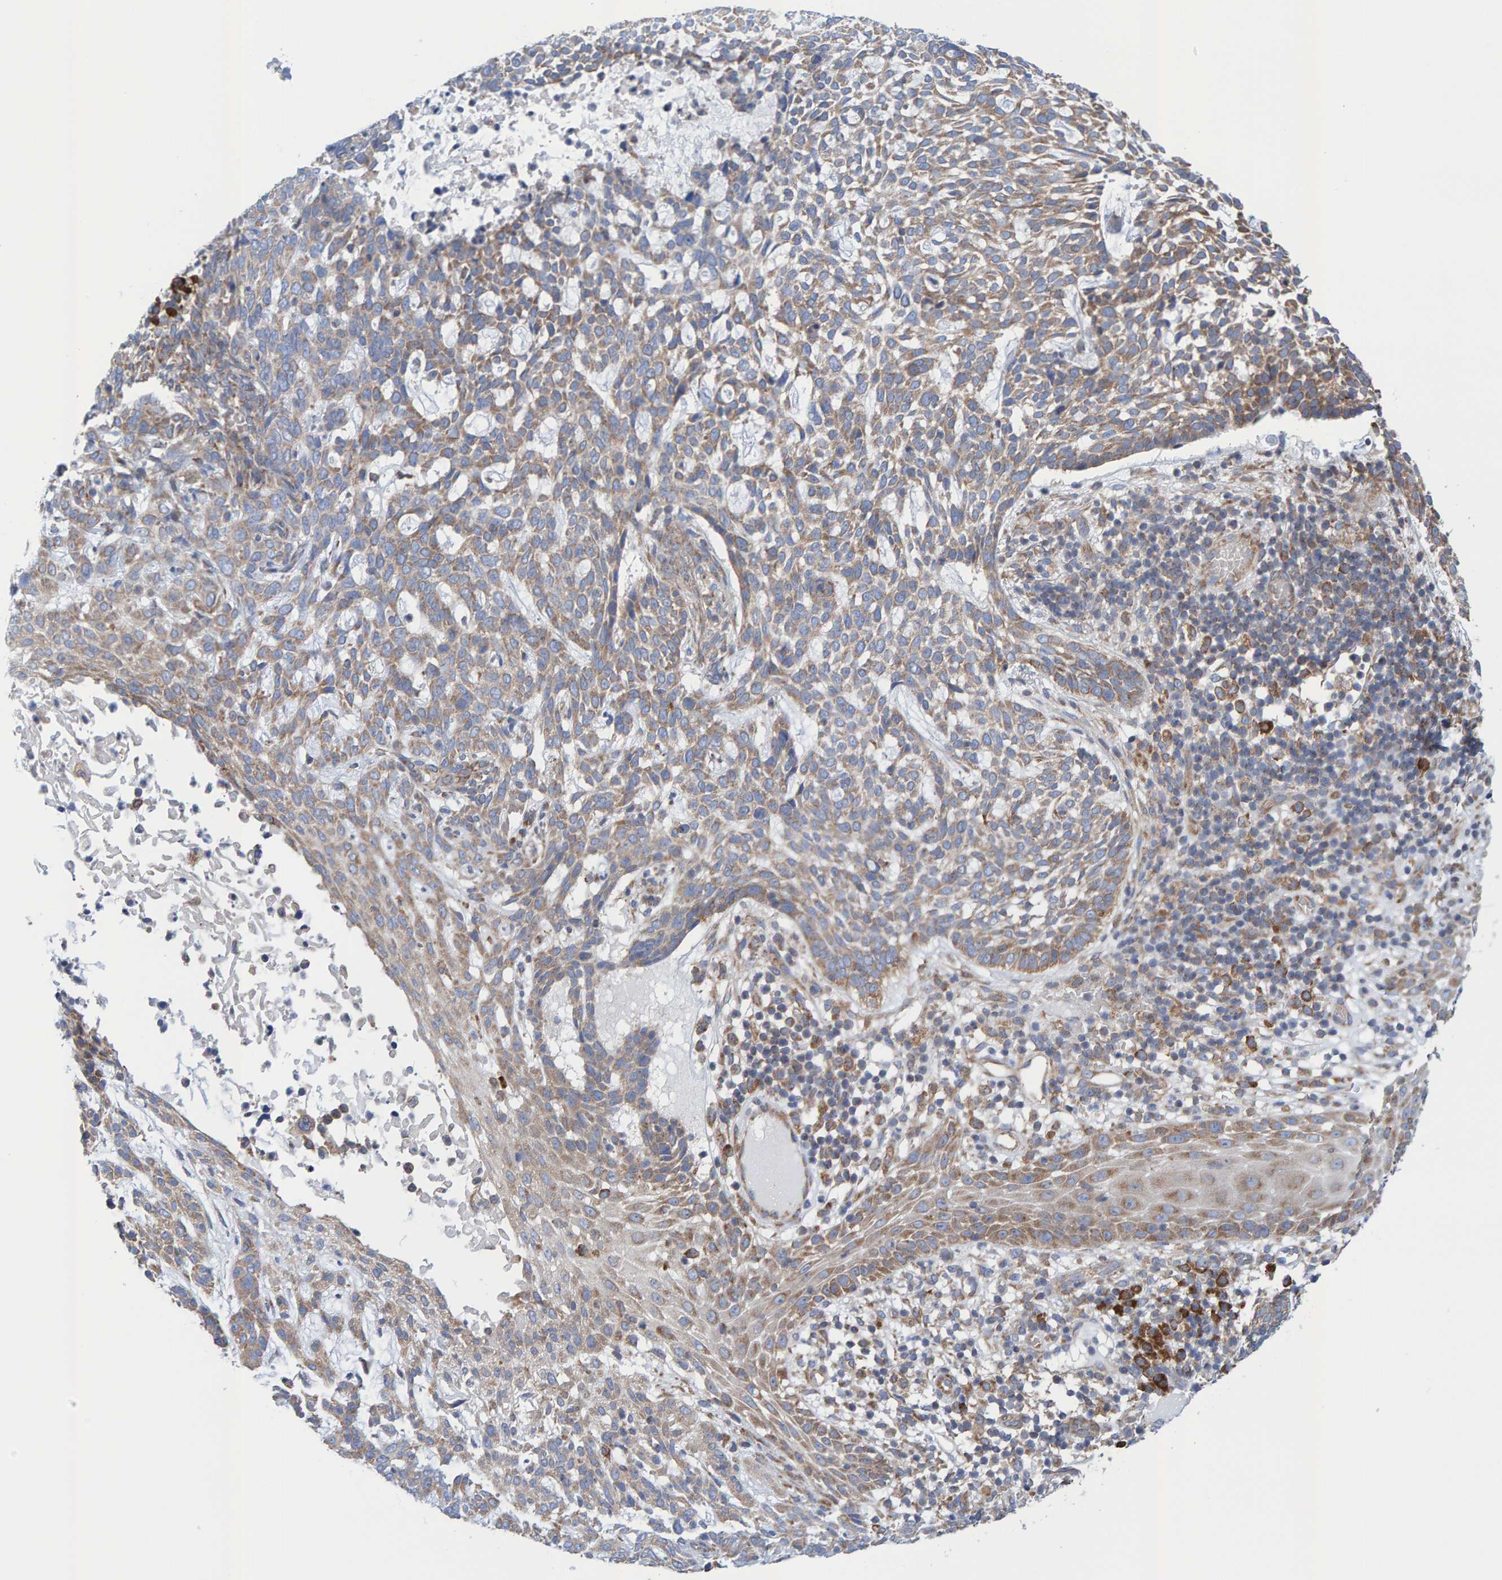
{"staining": {"intensity": "weak", "quantity": ">75%", "location": "cytoplasmic/membranous"}, "tissue": "skin cancer", "cell_type": "Tumor cells", "image_type": "cancer", "snomed": [{"axis": "morphology", "description": "Basal cell carcinoma"}, {"axis": "topography", "description": "Skin"}], "caption": "Approximately >75% of tumor cells in basal cell carcinoma (skin) display weak cytoplasmic/membranous protein positivity as visualized by brown immunohistochemical staining.", "gene": "CDK5RAP3", "patient": {"sex": "female", "age": 64}}